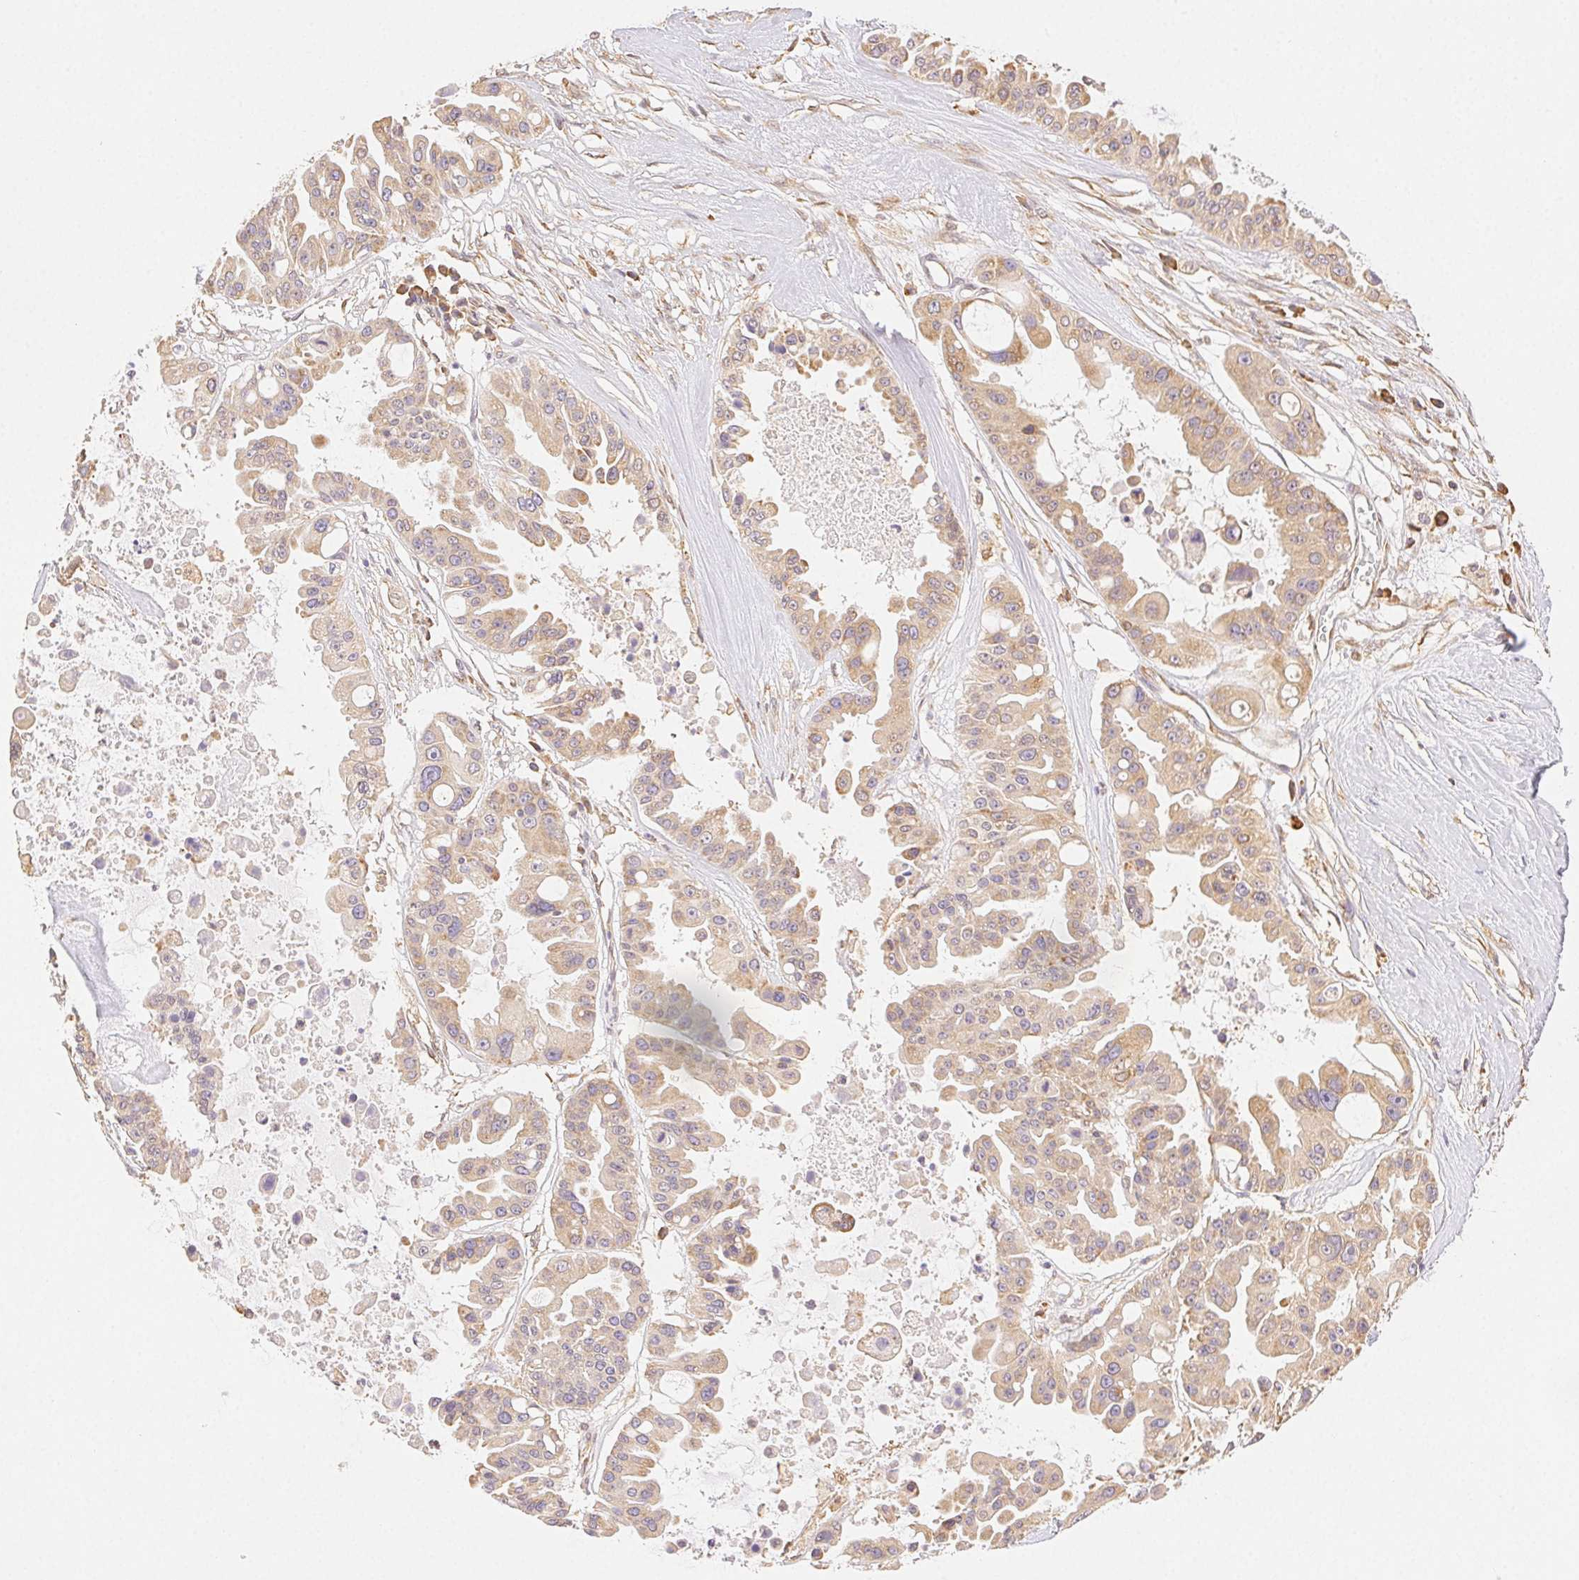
{"staining": {"intensity": "weak", "quantity": ">75%", "location": "cytoplasmic/membranous"}, "tissue": "ovarian cancer", "cell_type": "Tumor cells", "image_type": "cancer", "snomed": [{"axis": "morphology", "description": "Cystadenocarcinoma, serous, NOS"}, {"axis": "topography", "description": "Ovary"}], "caption": "Ovarian serous cystadenocarcinoma tissue exhibits weak cytoplasmic/membranous positivity in approximately >75% of tumor cells The staining was performed using DAB (3,3'-diaminobenzidine) to visualize the protein expression in brown, while the nuclei were stained in blue with hematoxylin (Magnification: 20x).", "gene": "ENTREP1", "patient": {"sex": "female", "age": 56}}